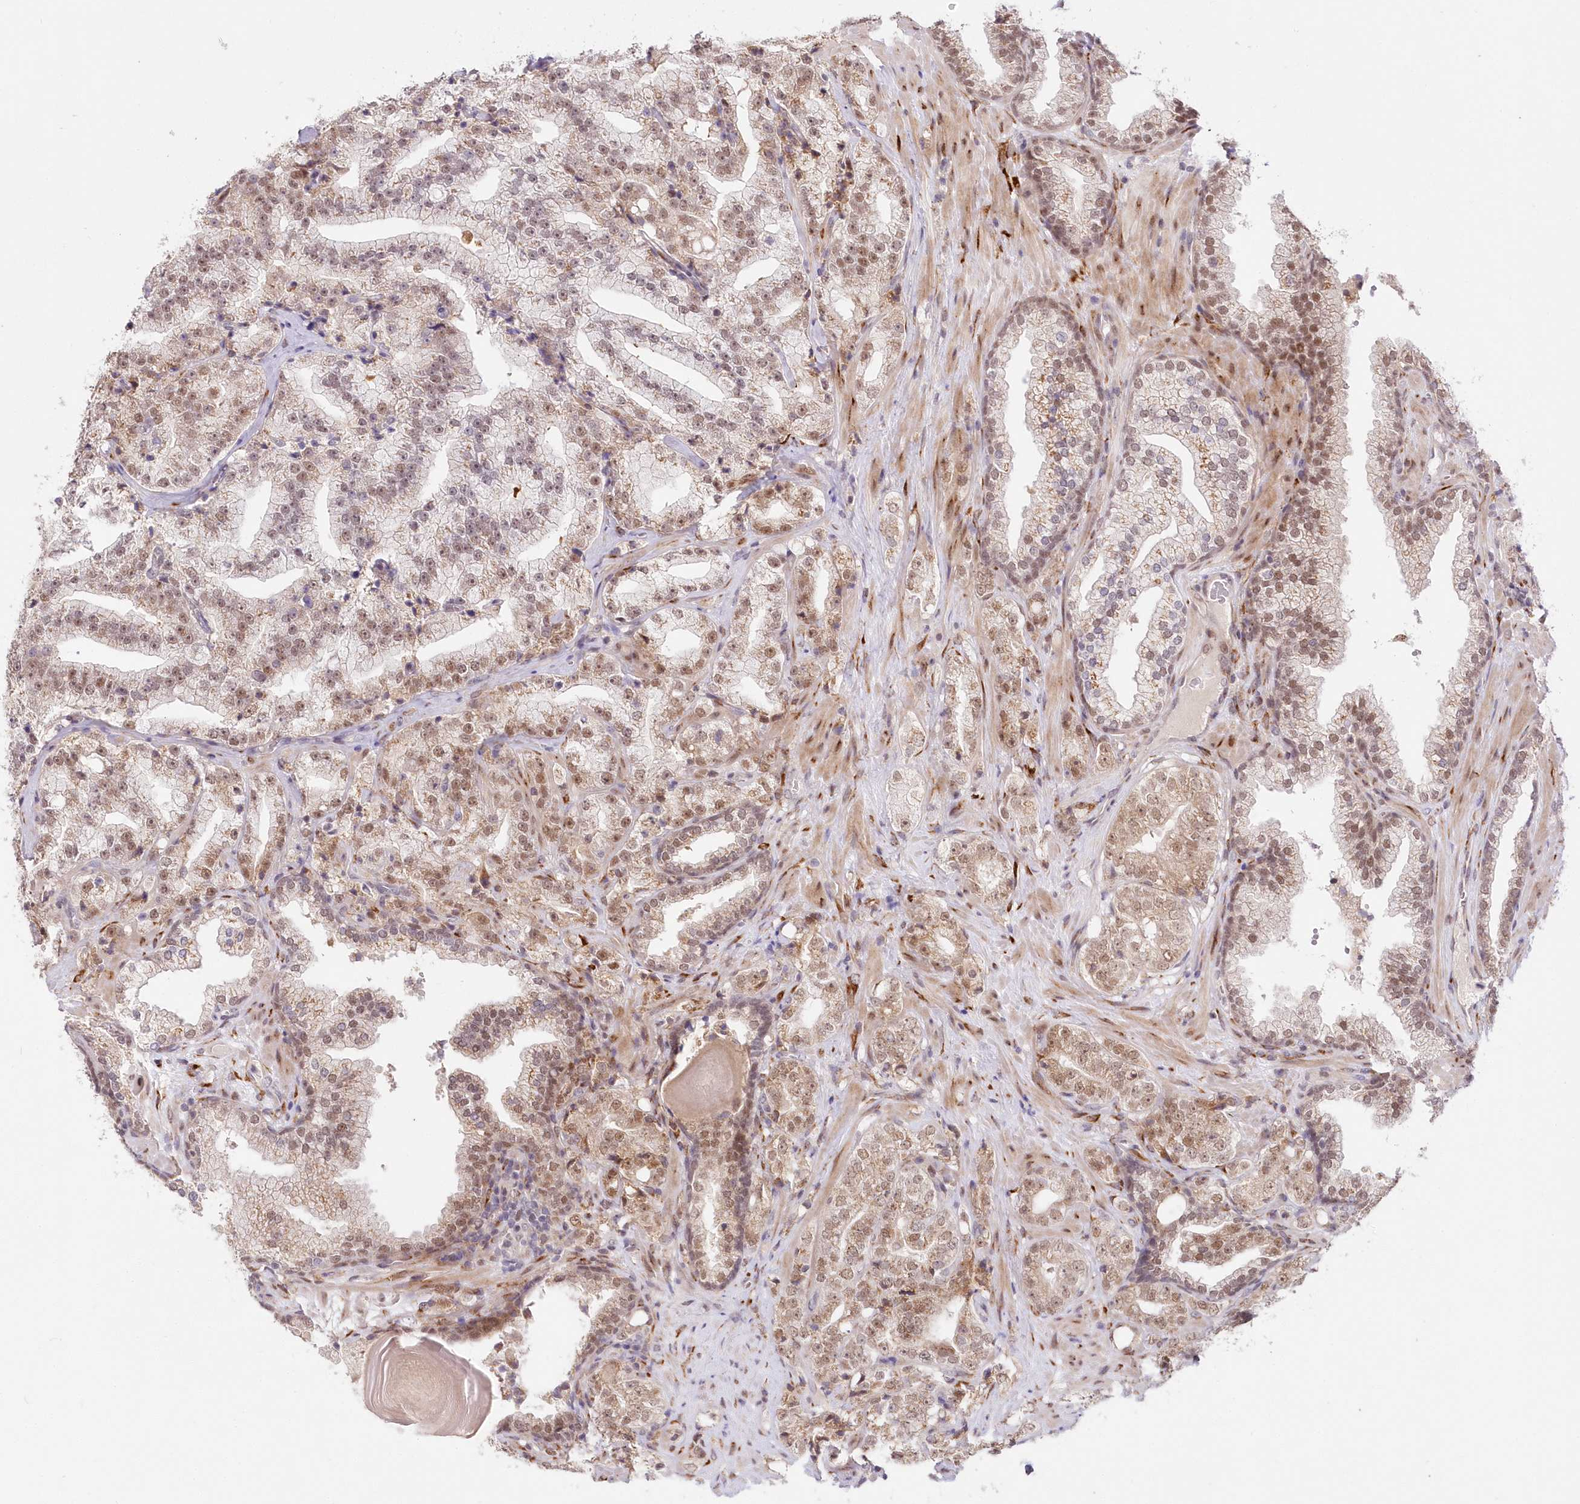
{"staining": {"intensity": "moderate", "quantity": ">75%", "location": "nuclear"}, "tissue": "prostate cancer", "cell_type": "Tumor cells", "image_type": "cancer", "snomed": [{"axis": "morphology", "description": "Adenocarcinoma, High grade"}, {"axis": "topography", "description": "Prostate"}], "caption": "Adenocarcinoma (high-grade) (prostate) stained with immunohistochemistry (IHC) demonstrates moderate nuclear positivity in about >75% of tumor cells.", "gene": "LDB1", "patient": {"sex": "male", "age": 64}}